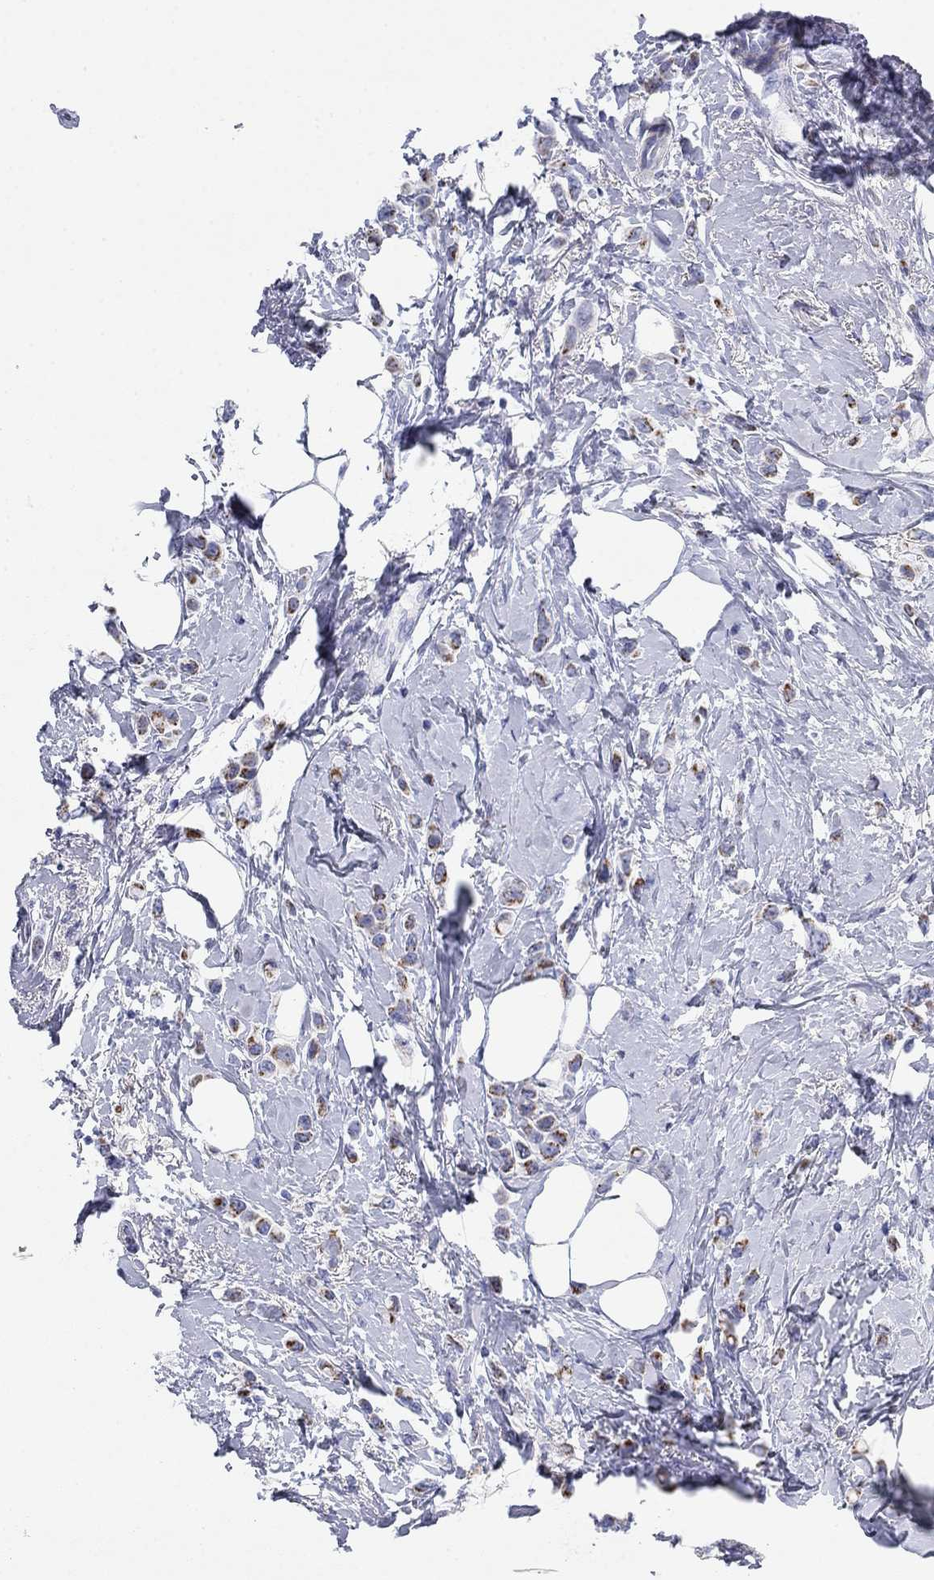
{"staining": {"intensity": "moderate", "quantity": "25%-75%", "location": "cytoplasmic/membranous"}, "tissue": "breast cancer", "cell_type": "Tumor cells", "image_type": "cancer", "snomed": [{"axis": "morphology", "description": "Lobular carcinoma"}, {"axis": "topography", "description": "Breast"}], "caption": "IHC of breast cancer exhibits medium levels of moderate cytoplasmic/membranous staining in approximately 25%-75% of tumor cells. (DAB (3,3'-diaminobenzidine) = brown stain, brightfield microscopy at high magnification).", "gene": "CHI3L2", "patient": {"sex": "female", "age": 66}}